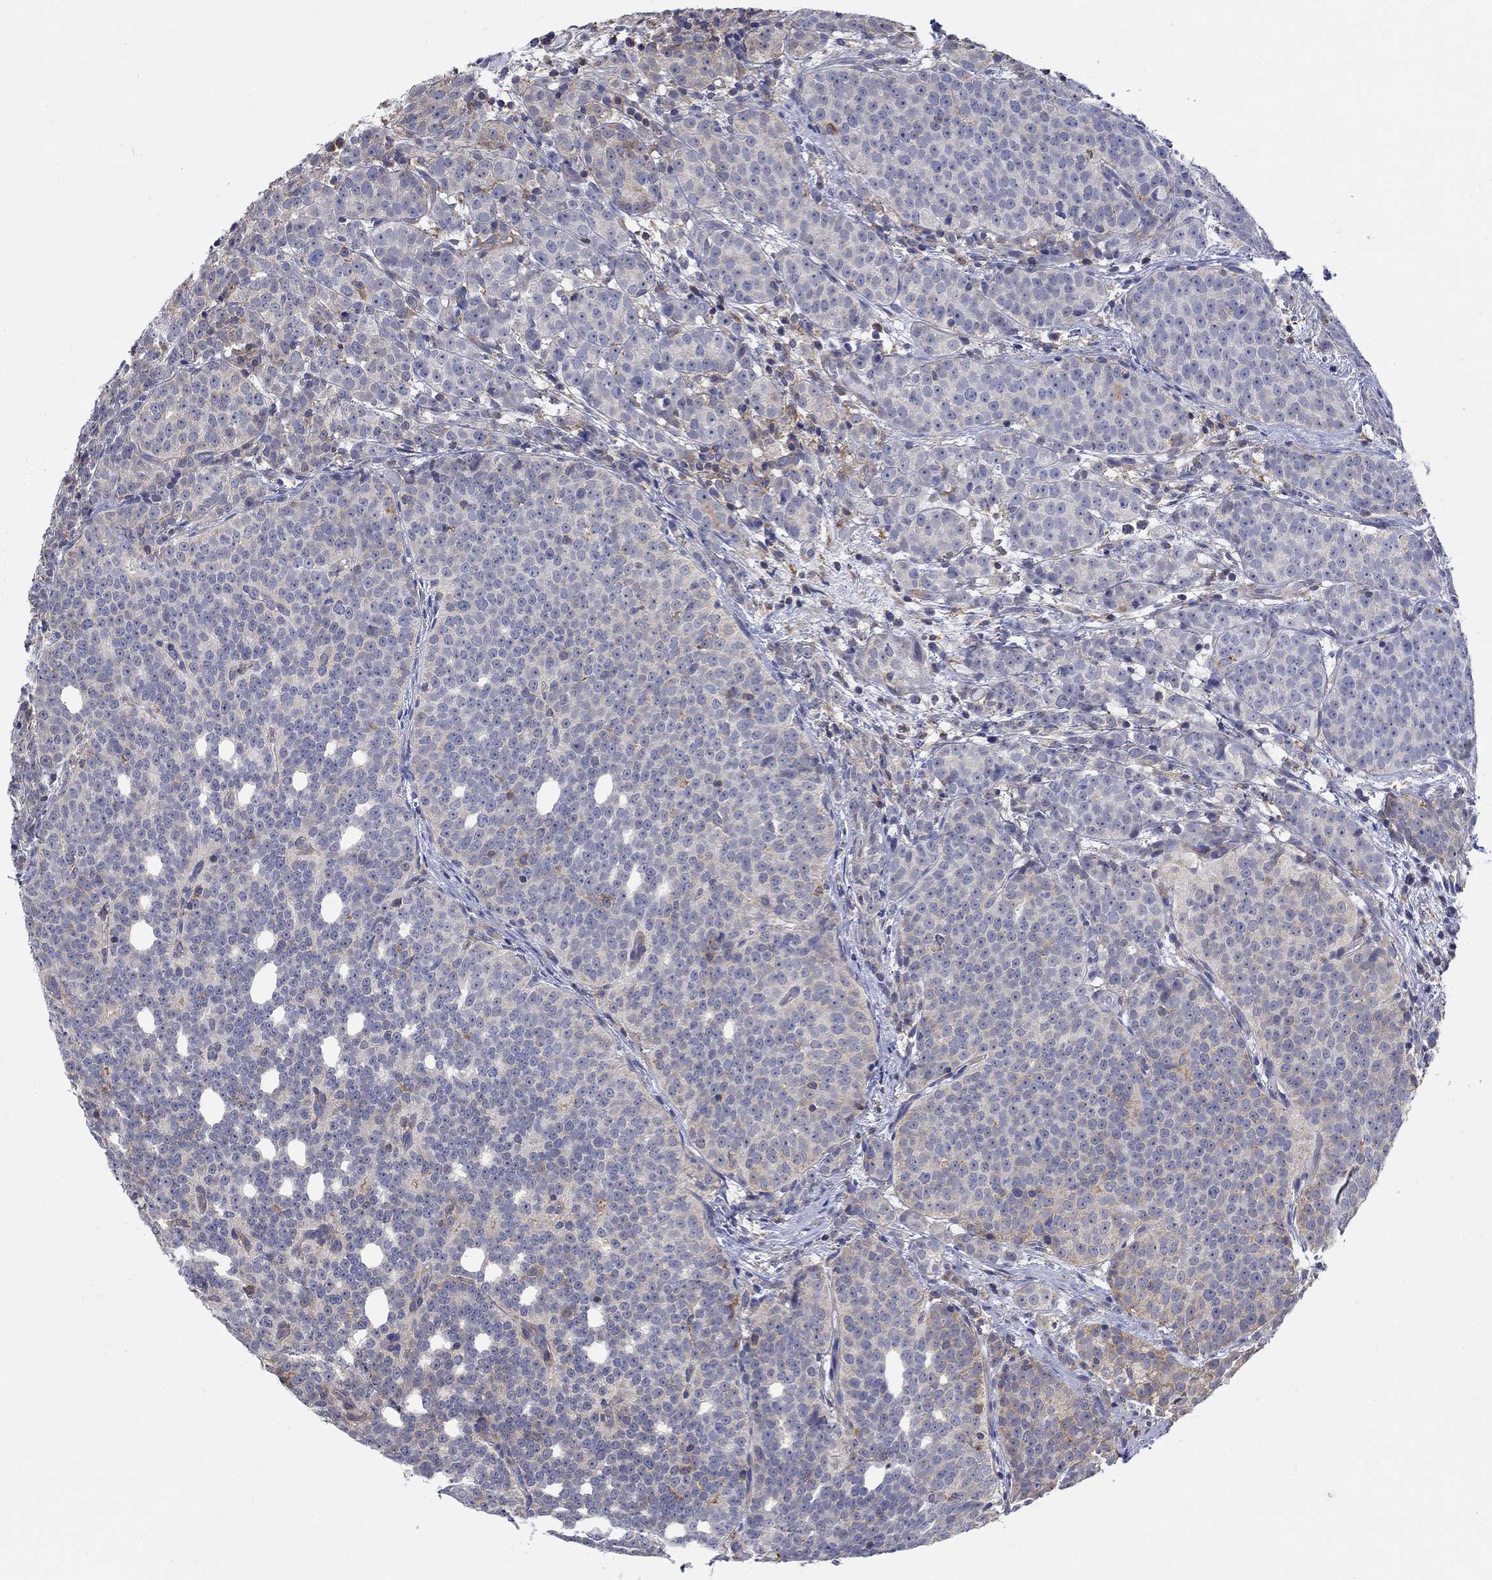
{"staining": {"intensity": "weak", "quantity": "<25%", "location": "cytoplasmic/membranous"}, "tissue": "prostate cancer", "cell_type": "Tumor cells", "image_type": "cancer", "snomed": [{"axis": "morphology", "description": "Adenocarcinoma, High grade"}, {"axis": "topography", "description": "Prostate"}], "caption": "IHC micrograph of human prostate cancer (high-grade adenocarcinoma) stained for a protein (brown), which demonstrates no positivity in tumor cells.", "gene": "TEKT3", "patient": {"sex": "male", "age": 53}}